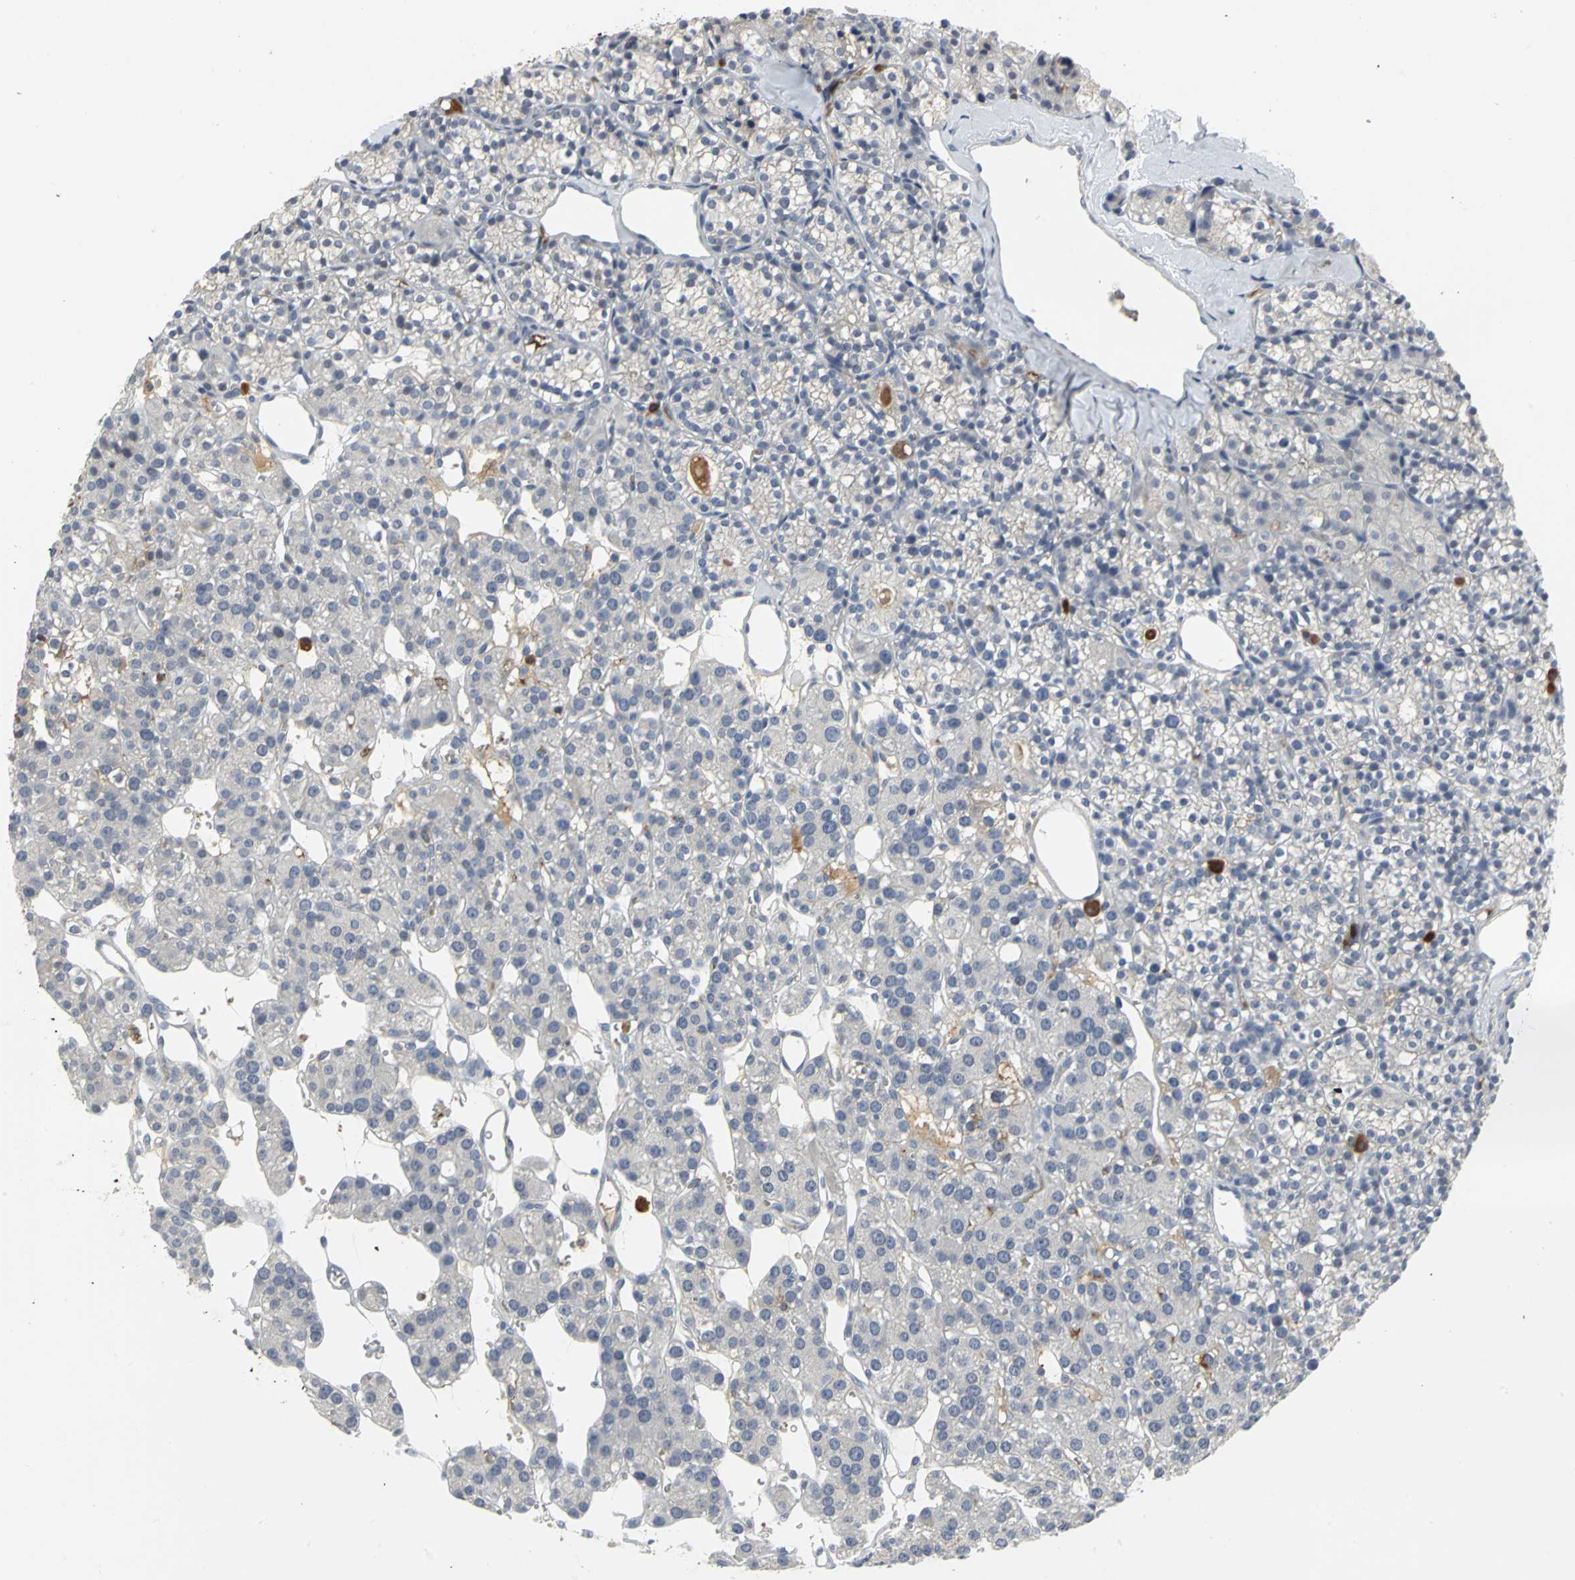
{"staining": {"intensity": "moderate", "quantity": ">75%", "location": "cytoplasmic/membranous,nuclear"}, "tissue": "parathyroid gland", "cell_type": "Glandular cells", "image_type": "normal", "snomed": [{"axis": "morphology", "description": "Normal tissue, NOS"}, {"axis": "topography", "description": "Parathyroid gland"}], "caption": "Protein analysis of unremarkable parathyroid gland reveals moderate cytoplasmic/membranous,nuclear expression in about >75% of glandular cells.", "gene": "ZIC1", "patient": {"sex": "female", "age": 64}}